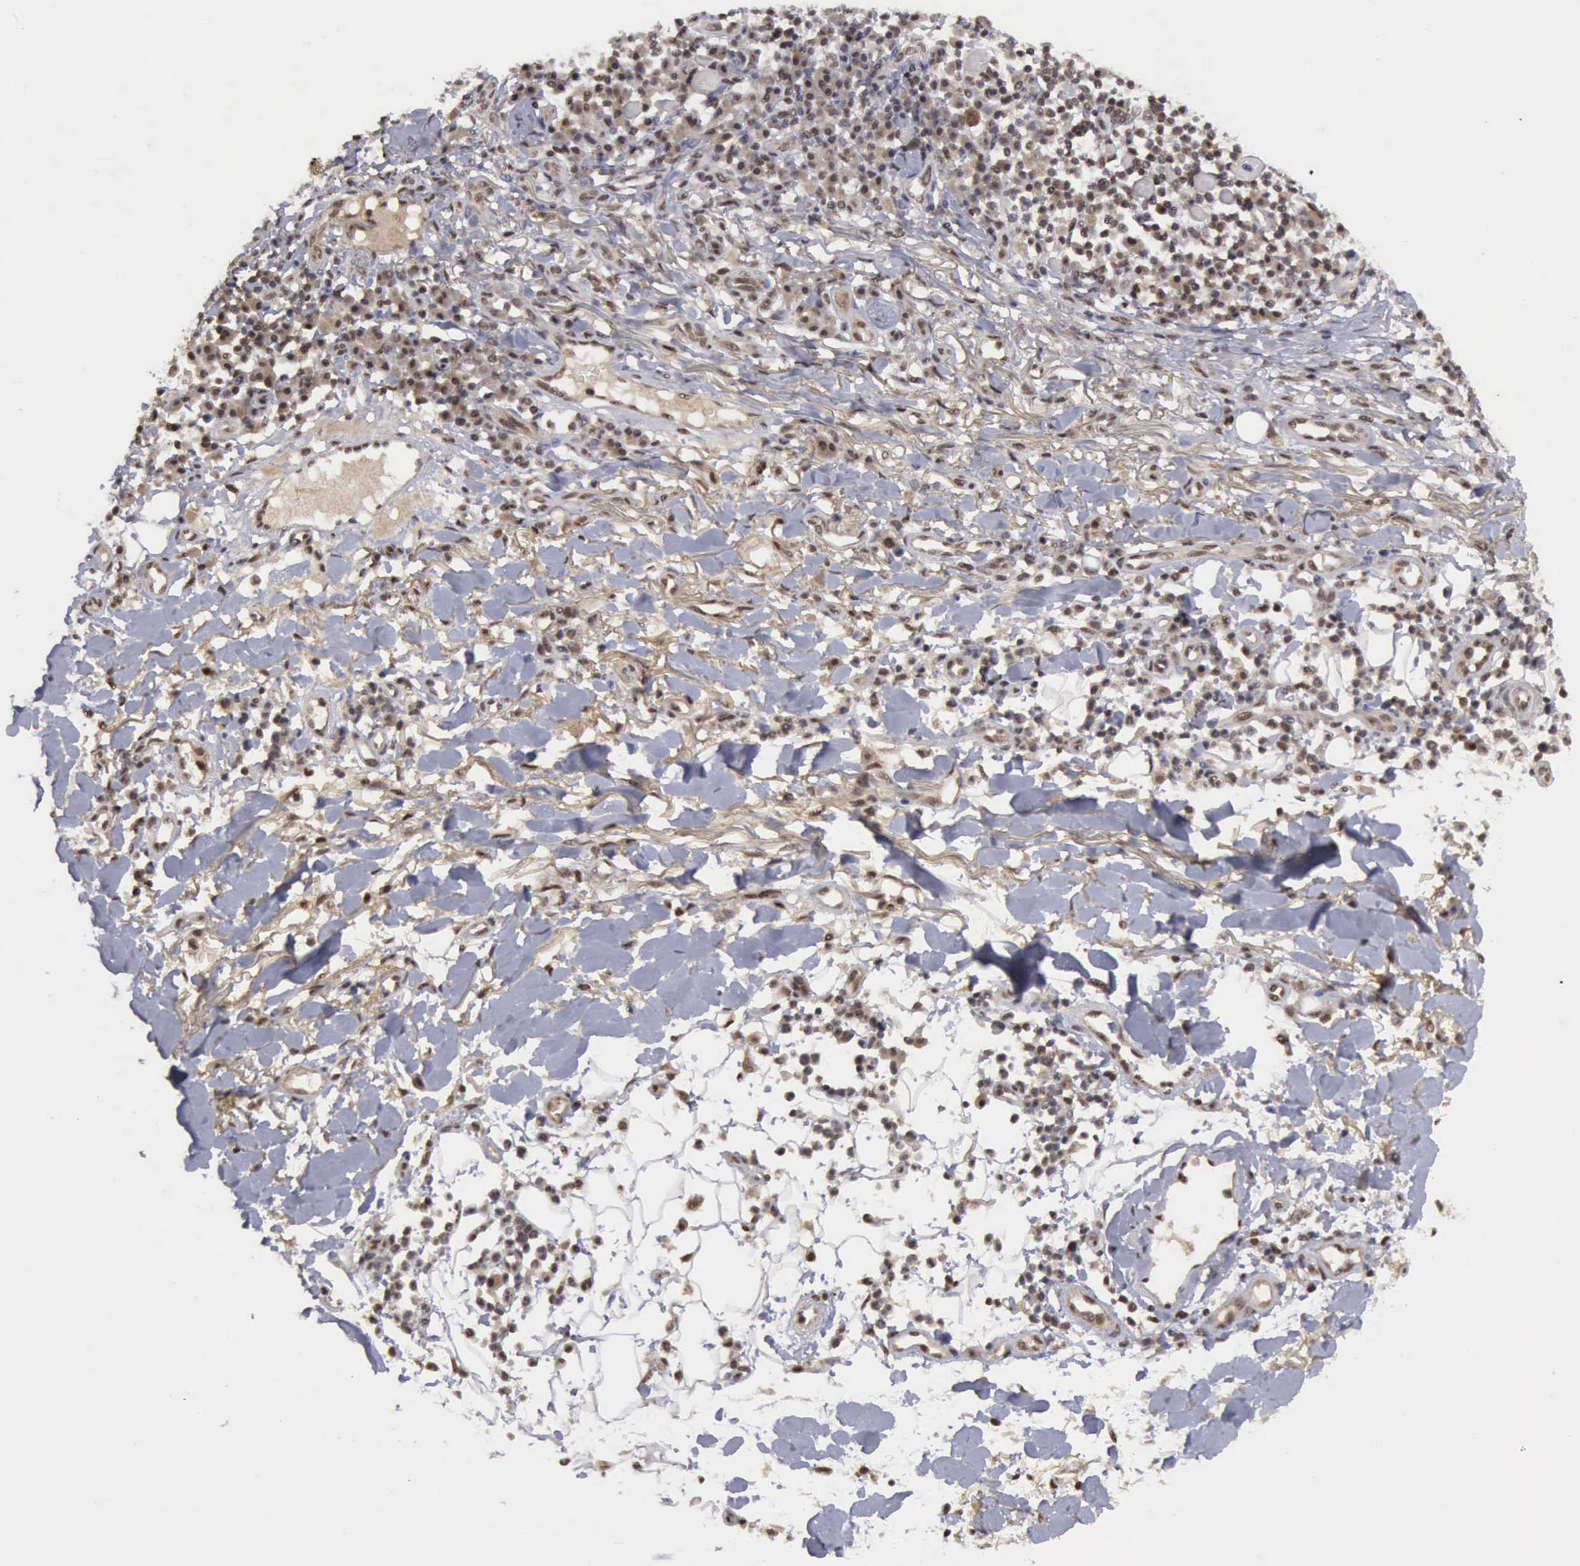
{"staining": {"intensity": "weak", "quantity": ">75%", "location": "cytoplasmic/membranous,nuclear"}, "tissue": "skin cancer", "cell_type": "Tumor cells", "image_type": "cancer", "snomed": [{"axis": "morphology", "description": "Squamous cell carcinoma, NOS"}, {"axis": "topography", "description": "Skin"}], "caption": "A photomicrograph of squamous cell carcinoma (skin) stained for a protein reveals weak cytoplasmic/membranous and nuclear brown staining in tumor cells.", "gene": "CDKN2A", "patient": {"sex": "female", "age": 89}}